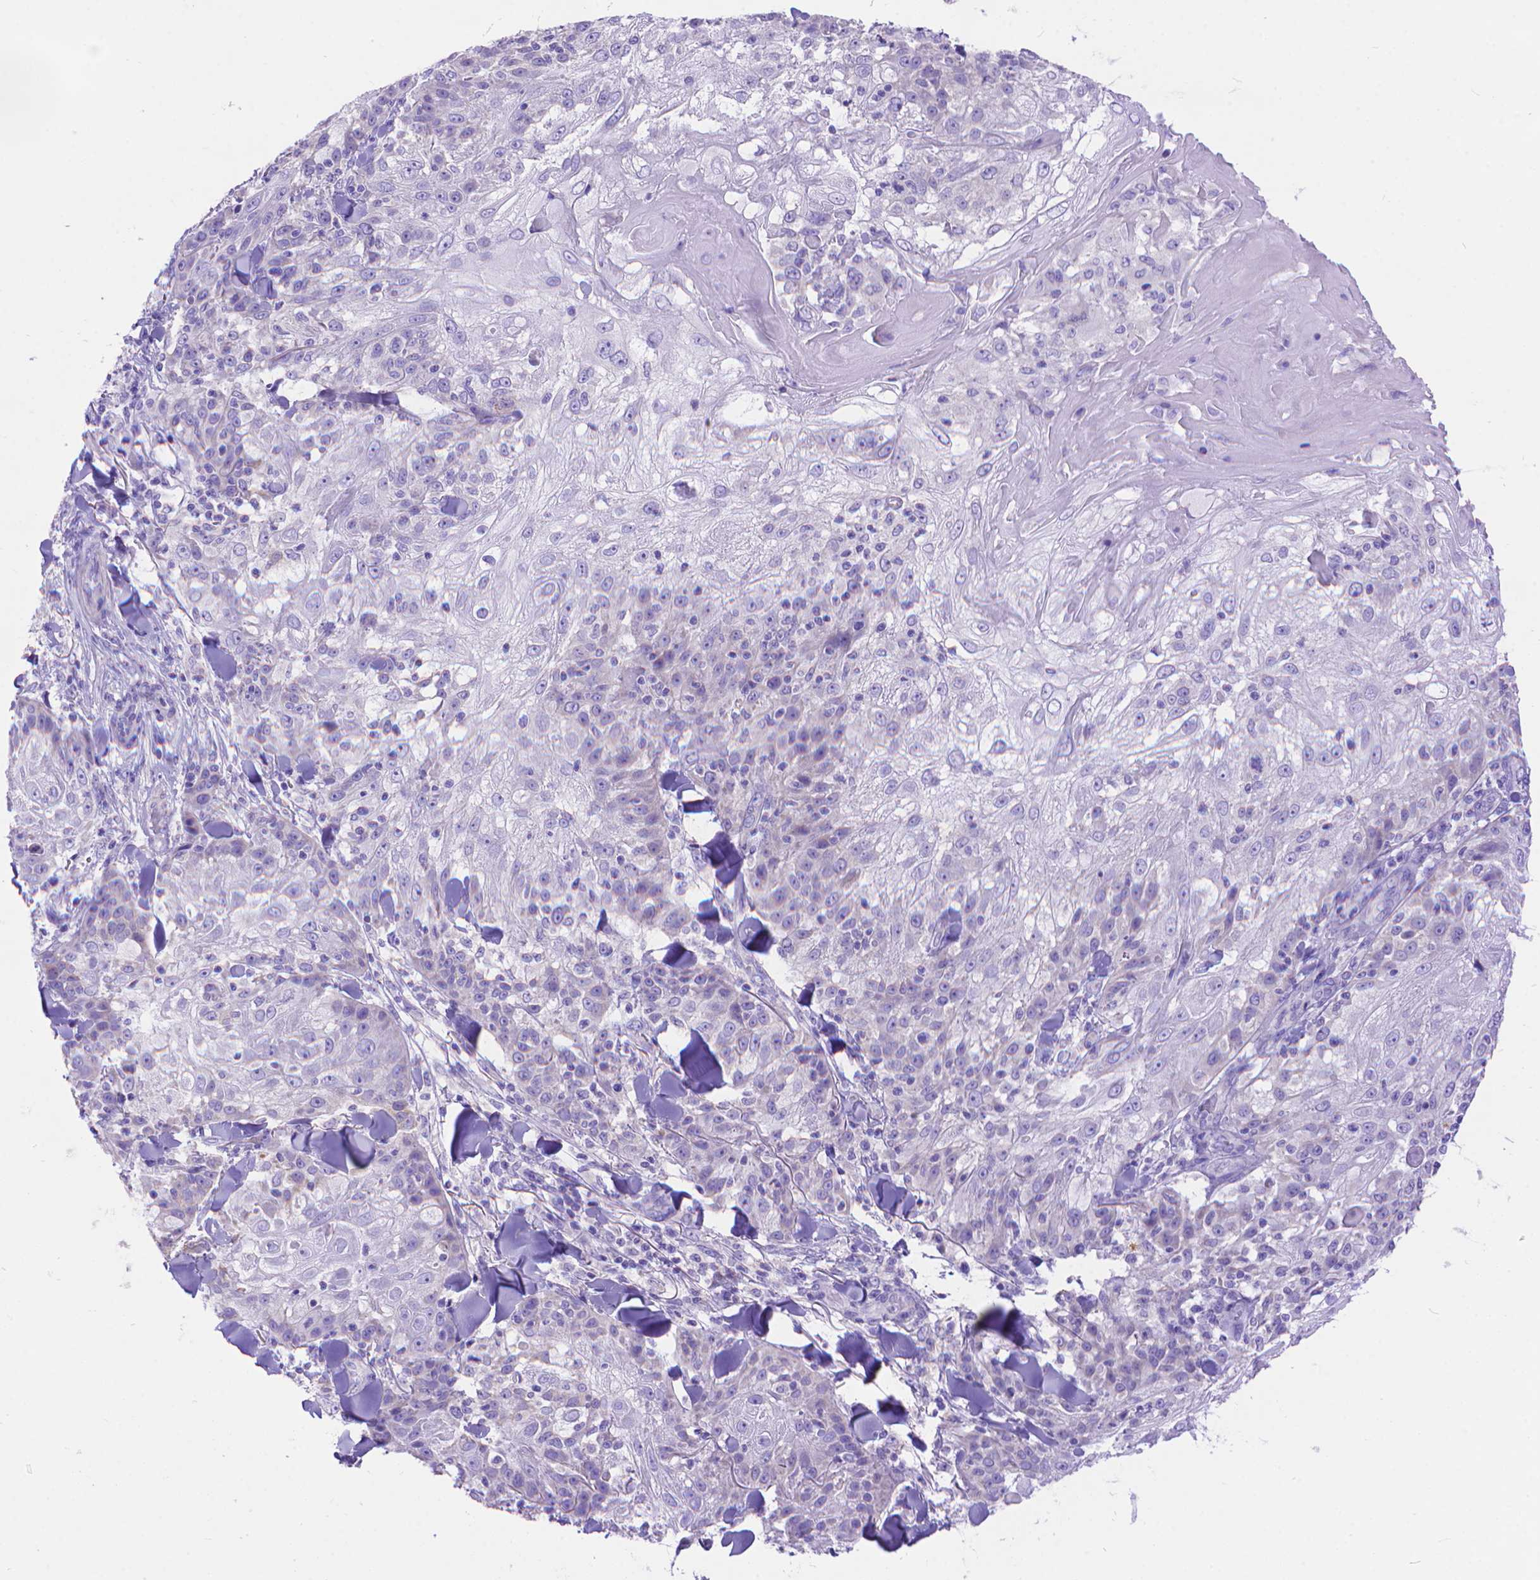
{"staining": {"intensity": "negative", "quantity": "none", "location": "none"}, "tissue": "skin cancer", "cell_type": "Tumor cells", "image_type": "cancer", "snomed": [{"axis": "morphology", "description": "Normal tissue, NOS"}, {"axis": "morphology", "description": "Squamous cell carcinoma, NOS"}, {"axis": "topography", "description": "Skin"}], "caption": "Tumor cells are negative for brown protein staining in skin squamous cell carcinoma. The staining is performed using DAB brown chromogen with nuclei counter-stained in using hematoxylin.", "gene": "DHRS2", "patient": {"sex": "female", "age": 83}}